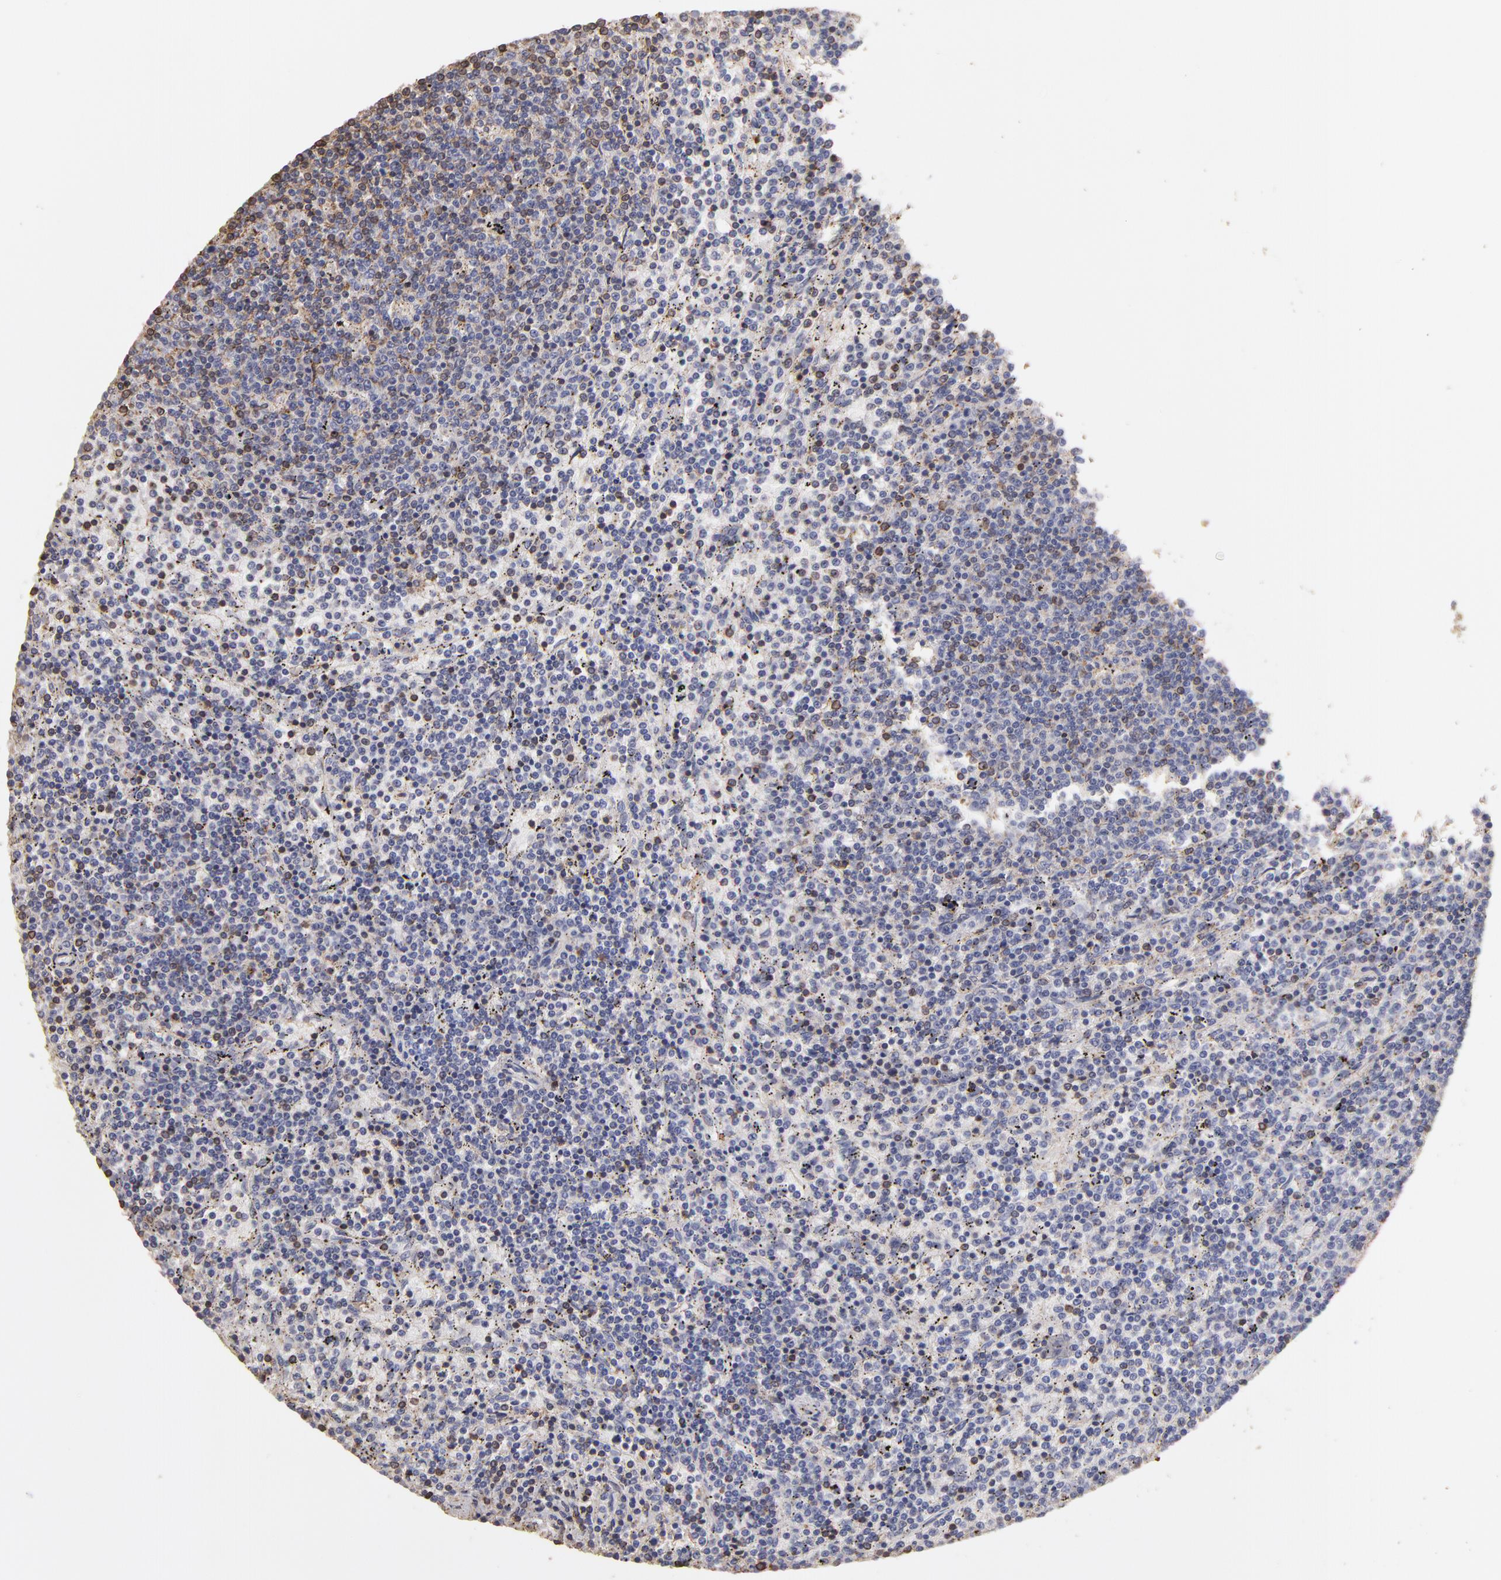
{"staining": {"intensity": "negative", "quantity": "none", "location": "none"}, "tissue": "lymphoma", "cell_type": "Tumor cells", "image_type": "cancer", "snomed": [{"axis": "morphology", "description": "Malignant lymphoma, non-Hodgkin's type, Low grade"}, {"axis": "topography", "description": "Spleen"}], "caption": "IHC of malignant lymphoma, non-Hodgkin's type (low-grade) exhibits no expression in tumor cells.", "gene": "ABCB1", "patient": {"sex": "female", "age": 50}}